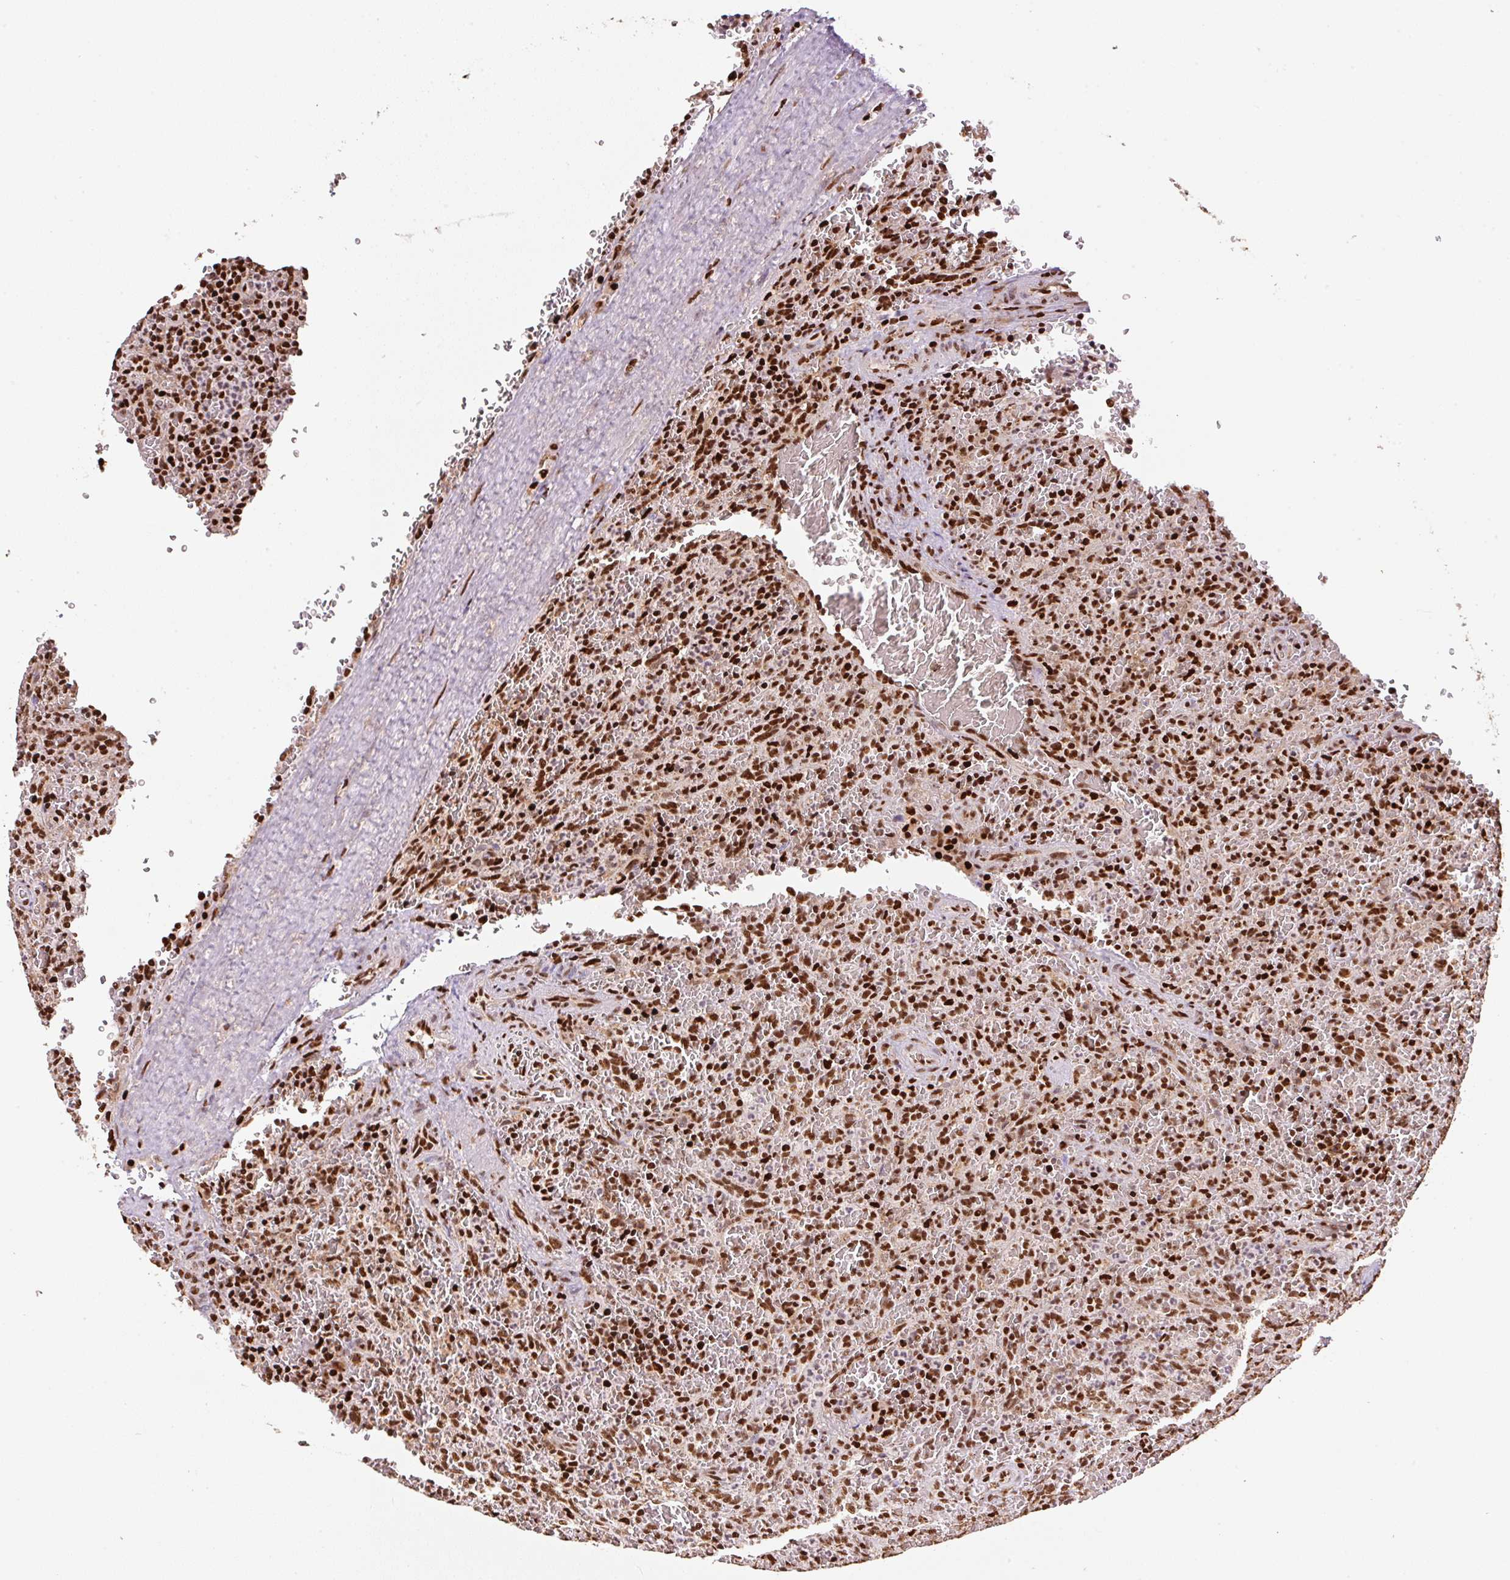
{"staining": {"intensity": "strong", "quantity": ">75%", "location": "nuclear"}, "tissue": "lymphoma", "cell_type": "Tumor cells", "image_type": "cancer", "snomed": [{"axis": "morphology", "description": "Malignant lymphoma, non-Hodgkin's type, Low grade"}, {"axis": "topography", "description": "Spleen"}], "caption": "Immunohistochemistry (IHC) micrograph of neoplastic tissue: human lymphoma stained using IHC displays high levels of strong protein expression localized specifically in the nuclear of tumor cells, appearing as a nuclear brown color.", "gene": "GPR139", "patient": {"sex": "female", "age": 64}}